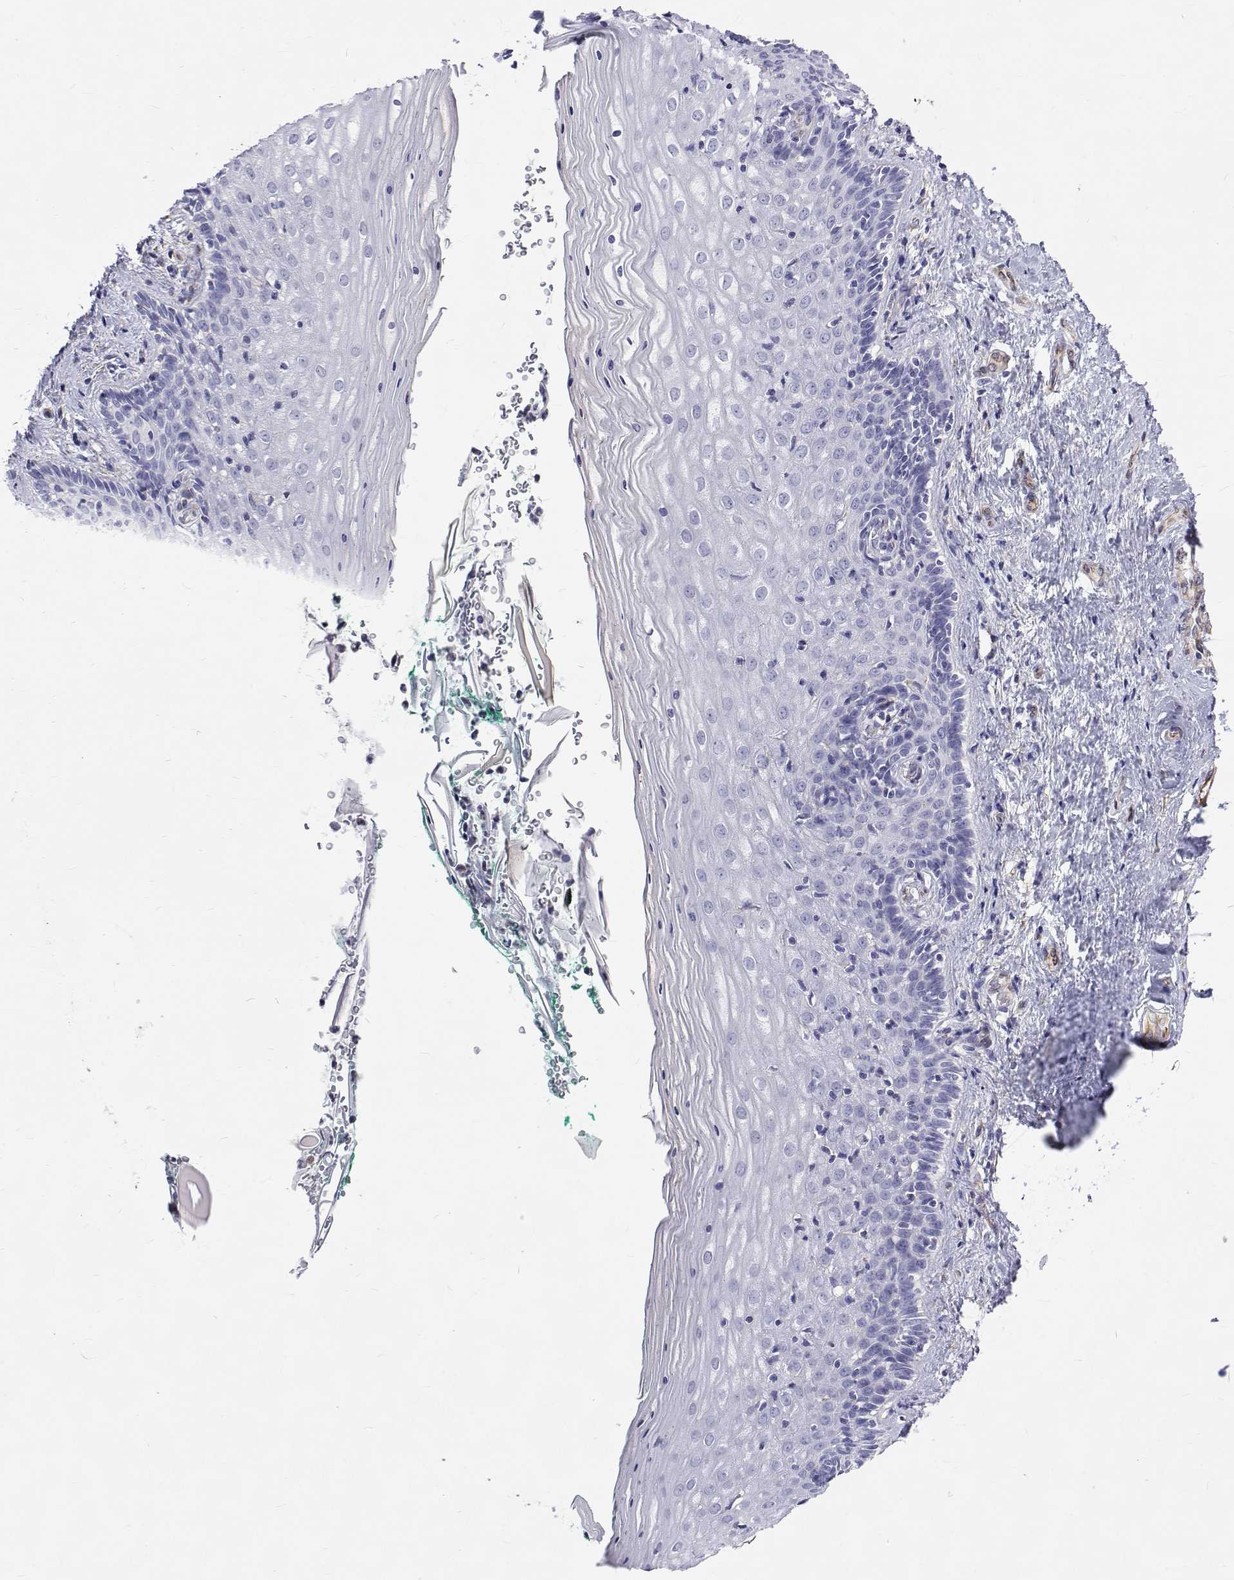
{"staining": {"intensity": "negative", "quantity": "none", "location": "none"}, "tissue": "vagina", "cell_type": "Squamous epithelial cells", "image_type": "normal", "snomed": [{"axis": "morphology", "description": "Normal tissue, NOS"}, {"axis": "topography", "description": "Vagina"}], "caption": "Immunohistochemistry image of unremarkable vagina: vagina stained with DAB reveals no significant protein expression in squamous epithelial cells.", "gene": "OPRPN", "patient": {"sex": "female", "age": 45}}